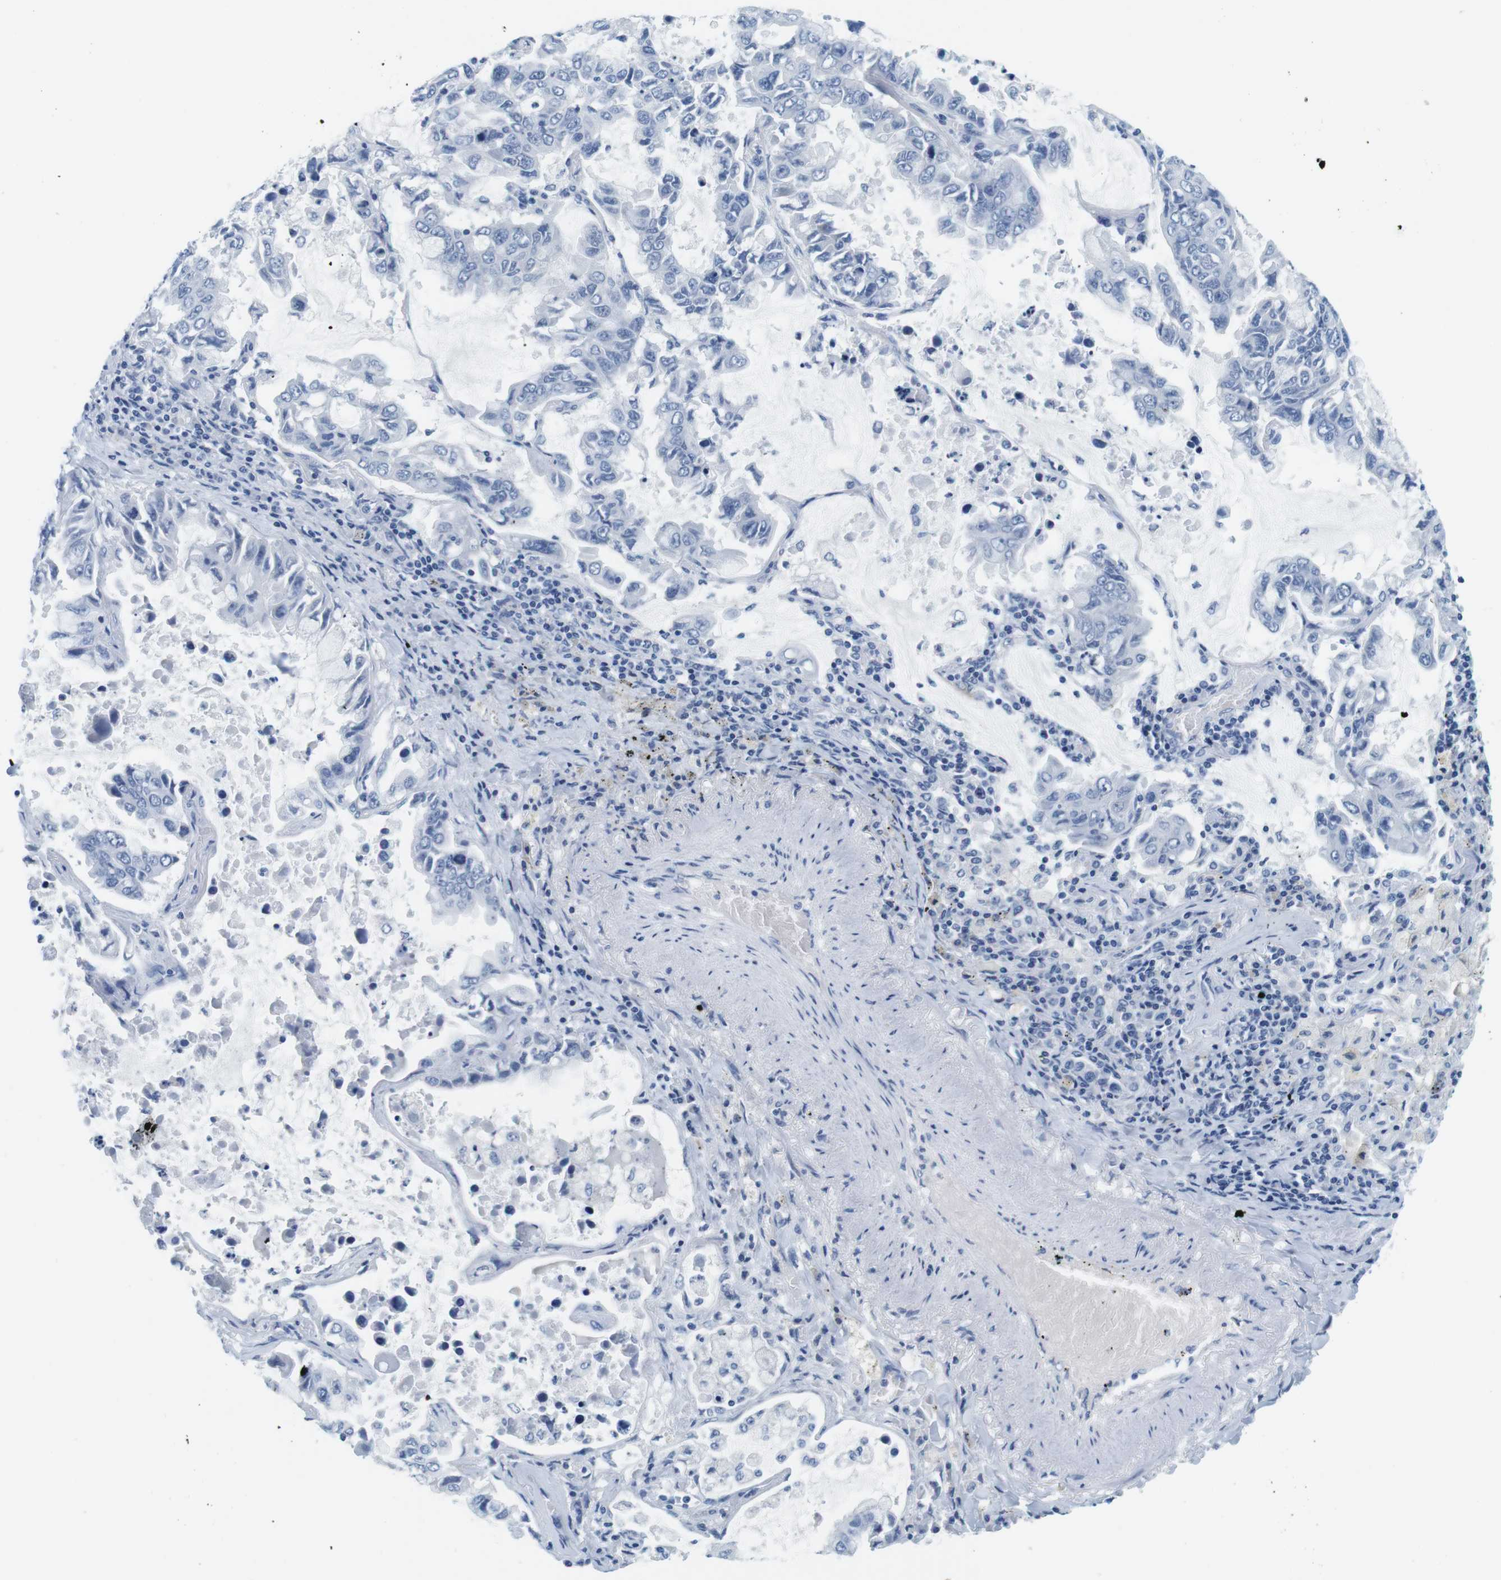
{"staining": {"intensity": "negative", "quantity": "none", "location": "none"}, "tissue": "lung cancer", "cell_type": "Tumor cells", "image_type": "cancer", "snomed": [{"axis": "morphology", "description": "Adenocarcinoma, NOS"}, {"axis": "topography", "description": "Lung"}], "caption": "DAB immunohistochemical staining of lung cancer exhibits no significant staining in tumor cells.", "gene": "CYP2C9", "patient": {"sex": "male", "age": 64}}